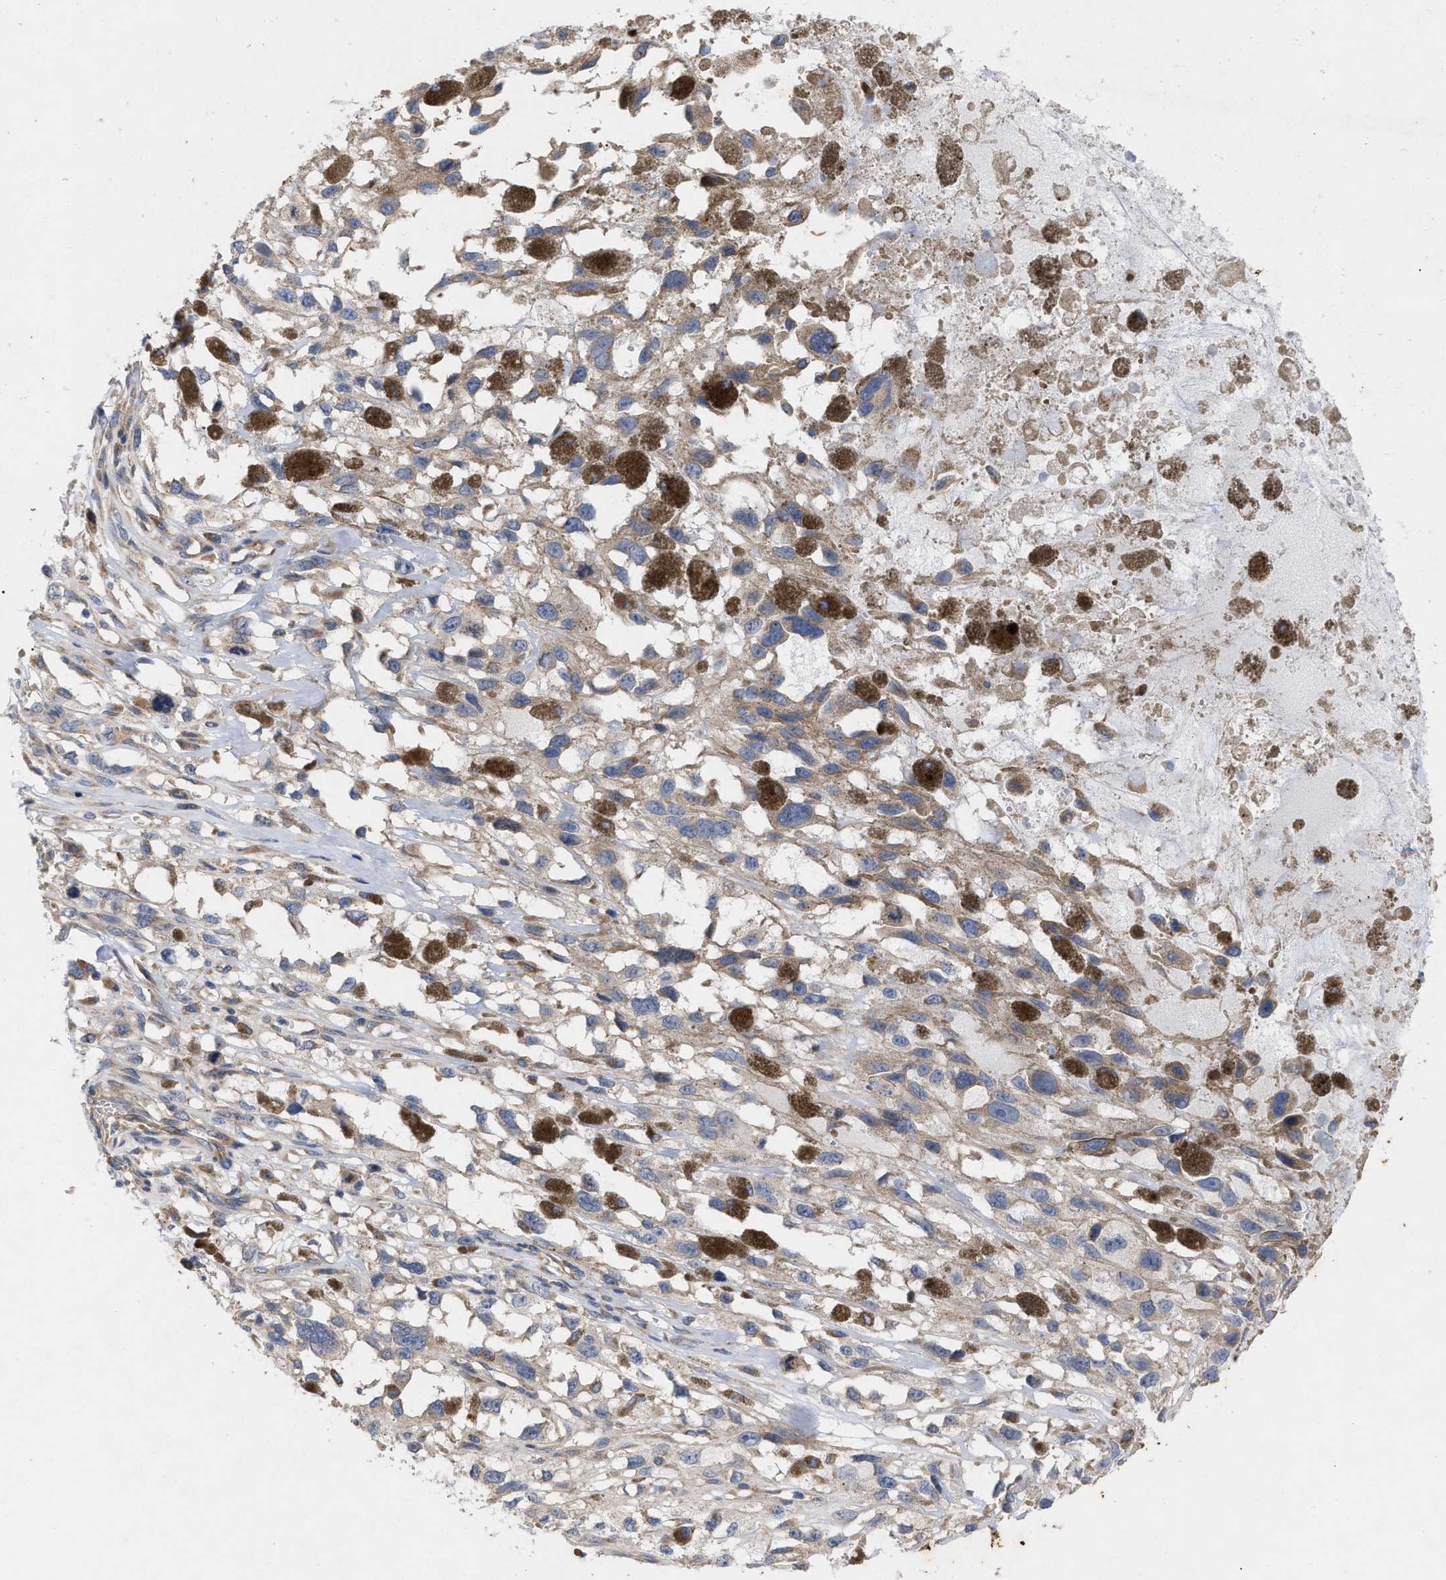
{"staining": {"intensity": "weak", "quantity": ">75%", "location": "cytoplasmic/membranous"}, "tissue": "melanoma", "cell_type": "Tumor cells", "image_type": "cancer", "snomed": [{"axis": "morphology", "description": "Malignant melanoma, Metastatic site"}, {"axis": "topography", "description": "Lymph node"}], "caption": "Immunohistochemistry image of melanoma stained for a protein (brown), which demonstrates low levels of weak cytoplasmic/membranous staining in about >75% of tumor cells.", "gene": "VIP", "patient": {"sex": "male", "age": 59}}